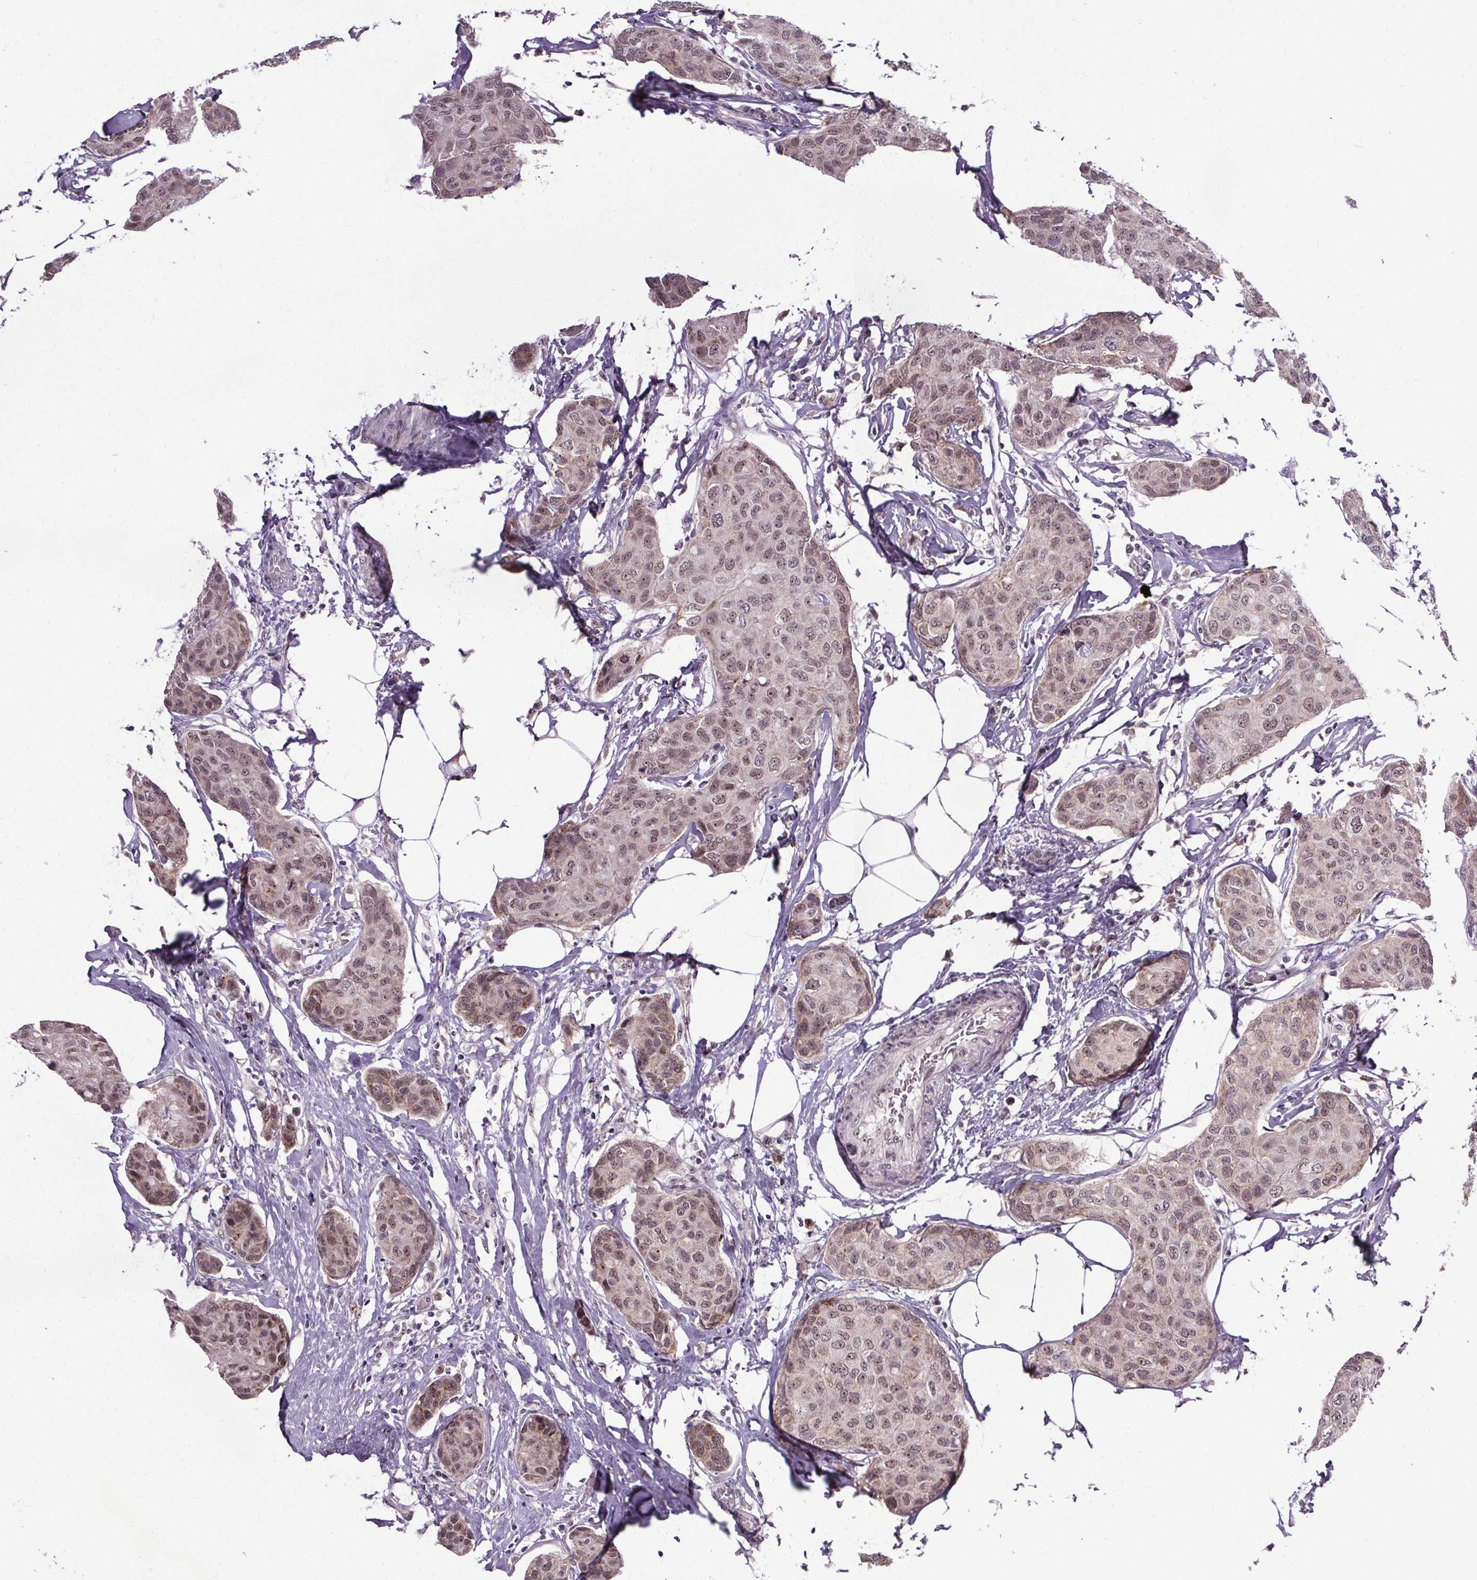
{"staining": {"intensity": "weak", "quantity": ">75%", "location": "nuclear"}, "tissue": "breast cancer", "cell_type": "Tumor cells", "image_type": "cancer", "snomed": [{"axis": "morphology", "description": "Duct carcinoma"}, {"axis": "topography", "description": "Breast"}], "caption": "Breast cancer stained with immunohistochemistry reveals weak nuclear staining in approximately >75% of tumor cells.", "gene": "ATMIN", "patient": {"sex": "female", "age": 80}}